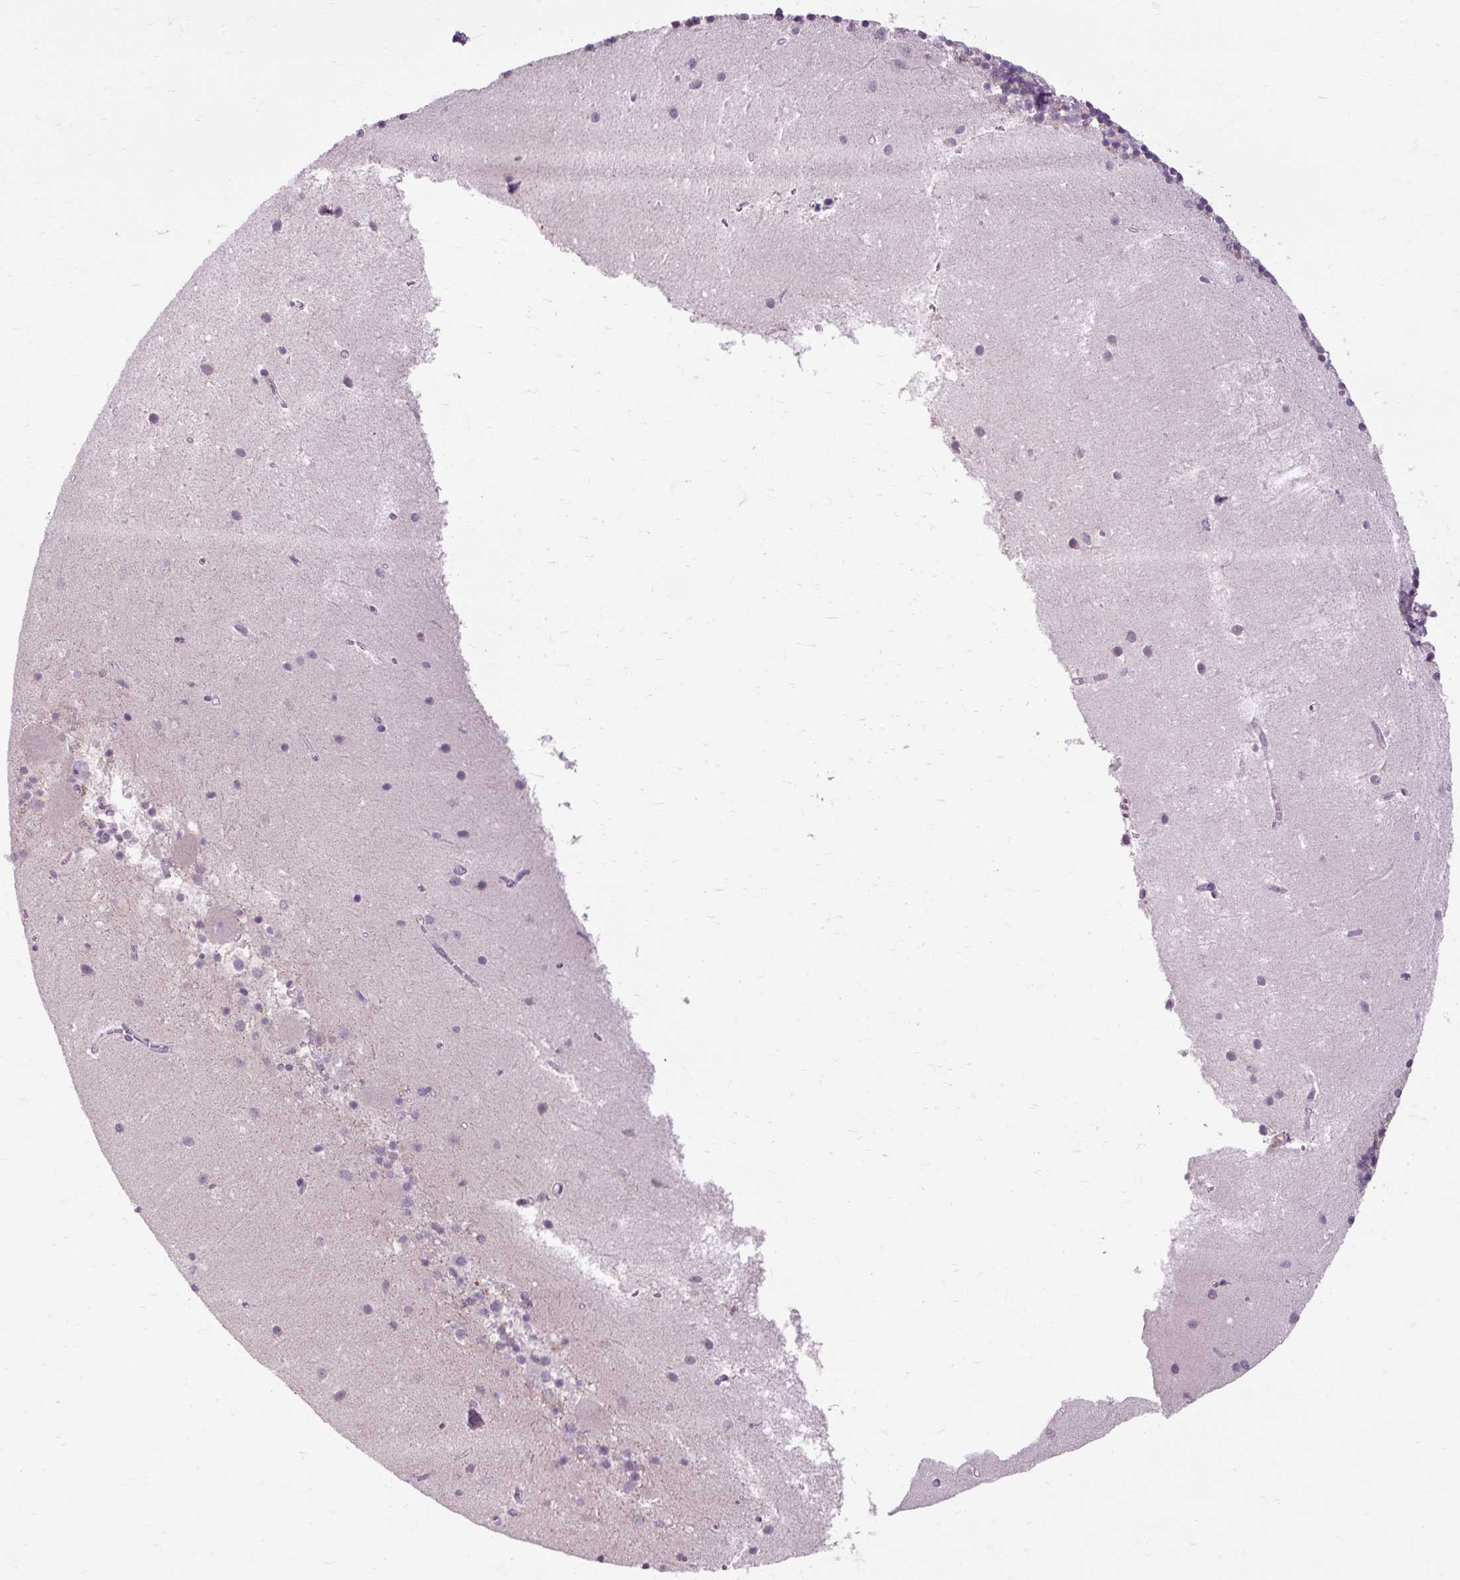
{"staining": {"intensity": "negative", "quantity": "none", "location": "none"}, "tissue": "cerebellum", "cell_type": "Cells in granular layer", "image_type": "normal", "snomed": [{"axis": "morphology", "description": "Normal tissue, NOS"}, {"axis": "topography", "description": "Cerebellum"}], "caption": "DAB (3,3'-diaminobenzidine) immunohistochemical staining of benign cerebellum demonstrates no significant expression in cells in granular layer.", "gene": "ARRDC2", "patient": {"sex": "male", "age": 54}}